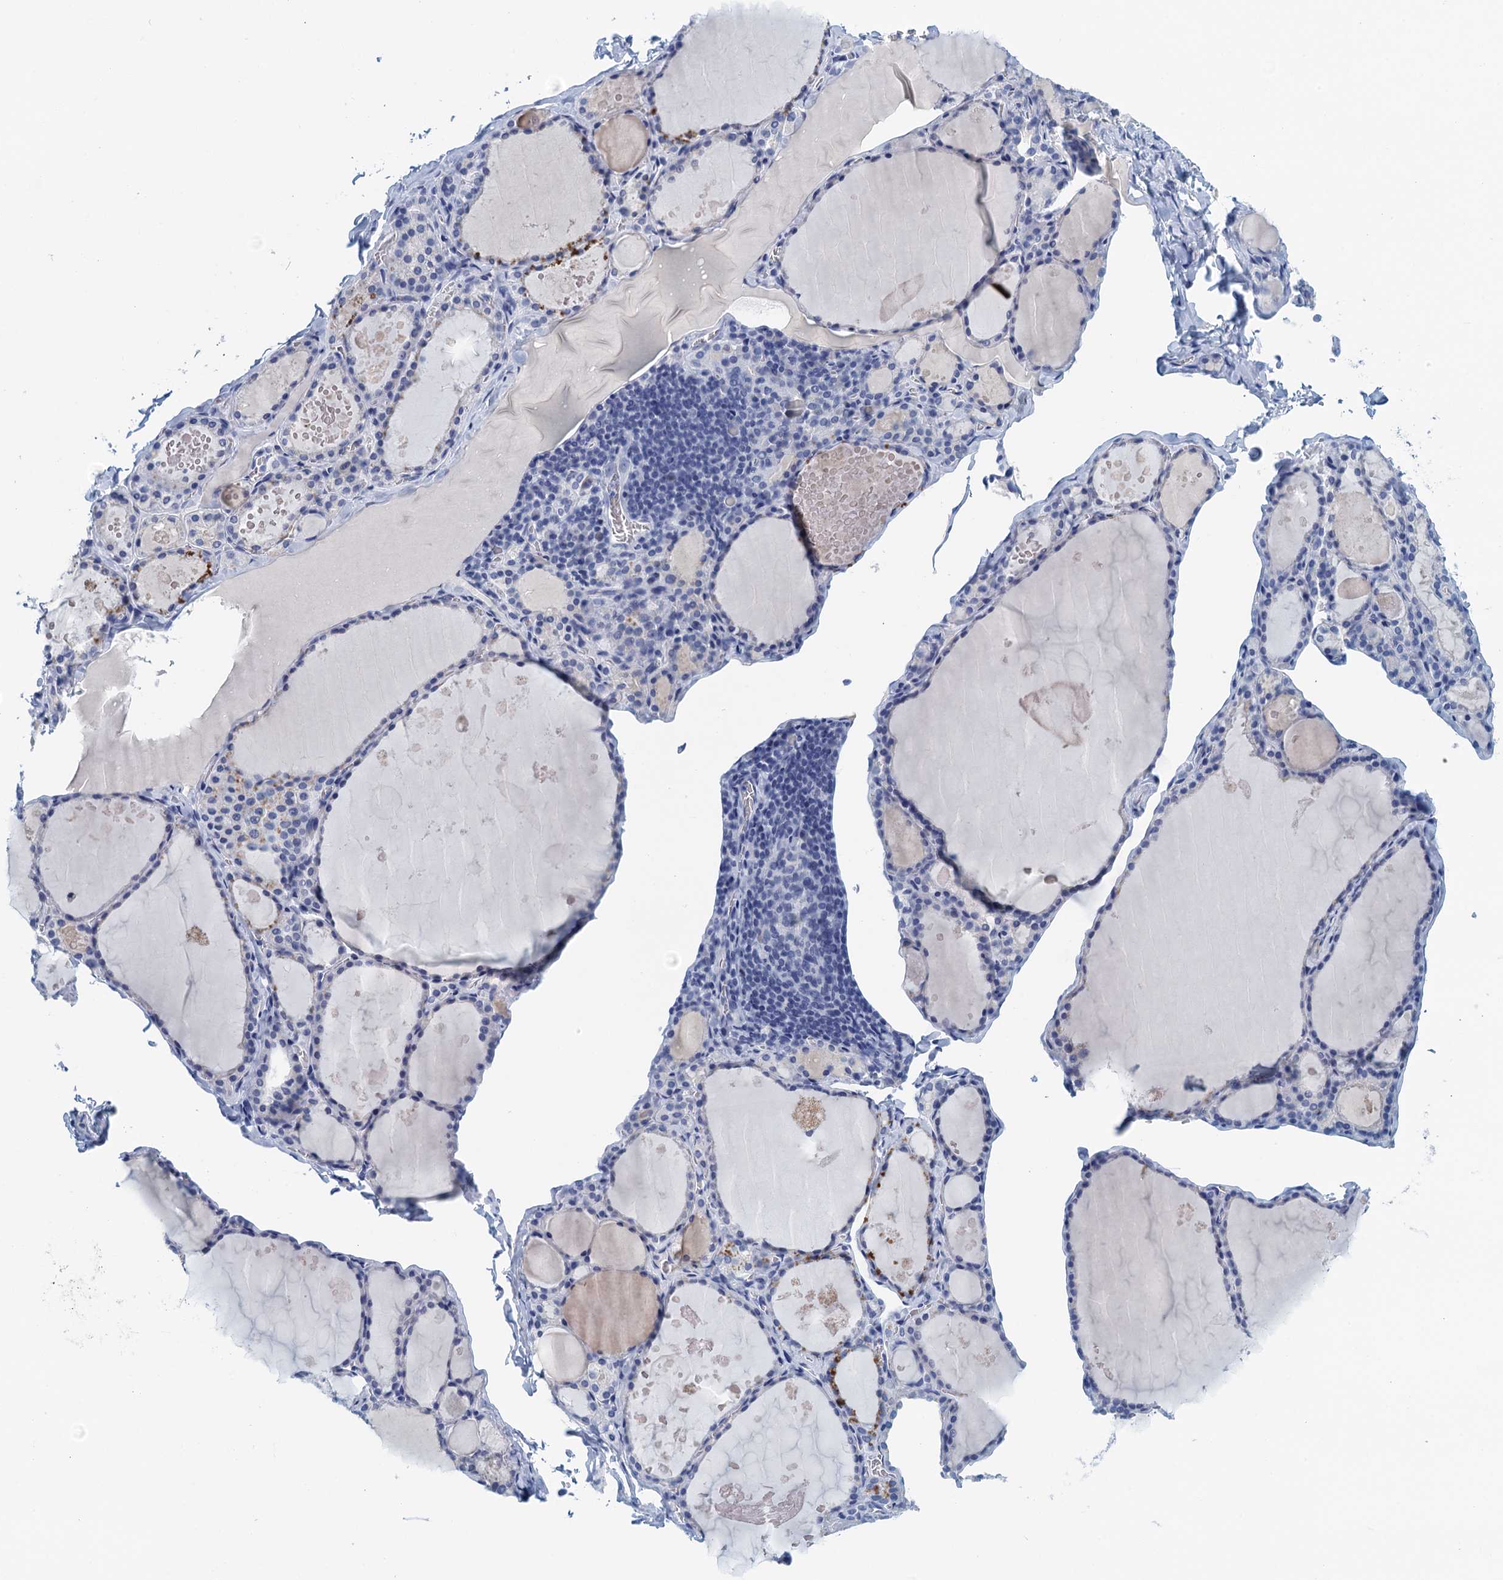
{"staining": {"intensity": "negative", "quantity": "none", "location": "none"}, "tissue": "thyroid gland", "cell_type": "Glandular cells", "image_type": "normal", "snomed": [{"axis": "morphology", "description": "Normal tissue, NOS"}, {"axis": "topography", "description": "Thyroid gland"}], "caption": "This is an immunohistochemistry image of benign human thyroid gland. There is no positivity in glandular cells.", "gene": "CYP51A1", "patient": {"sex": "male", "age": 56}}